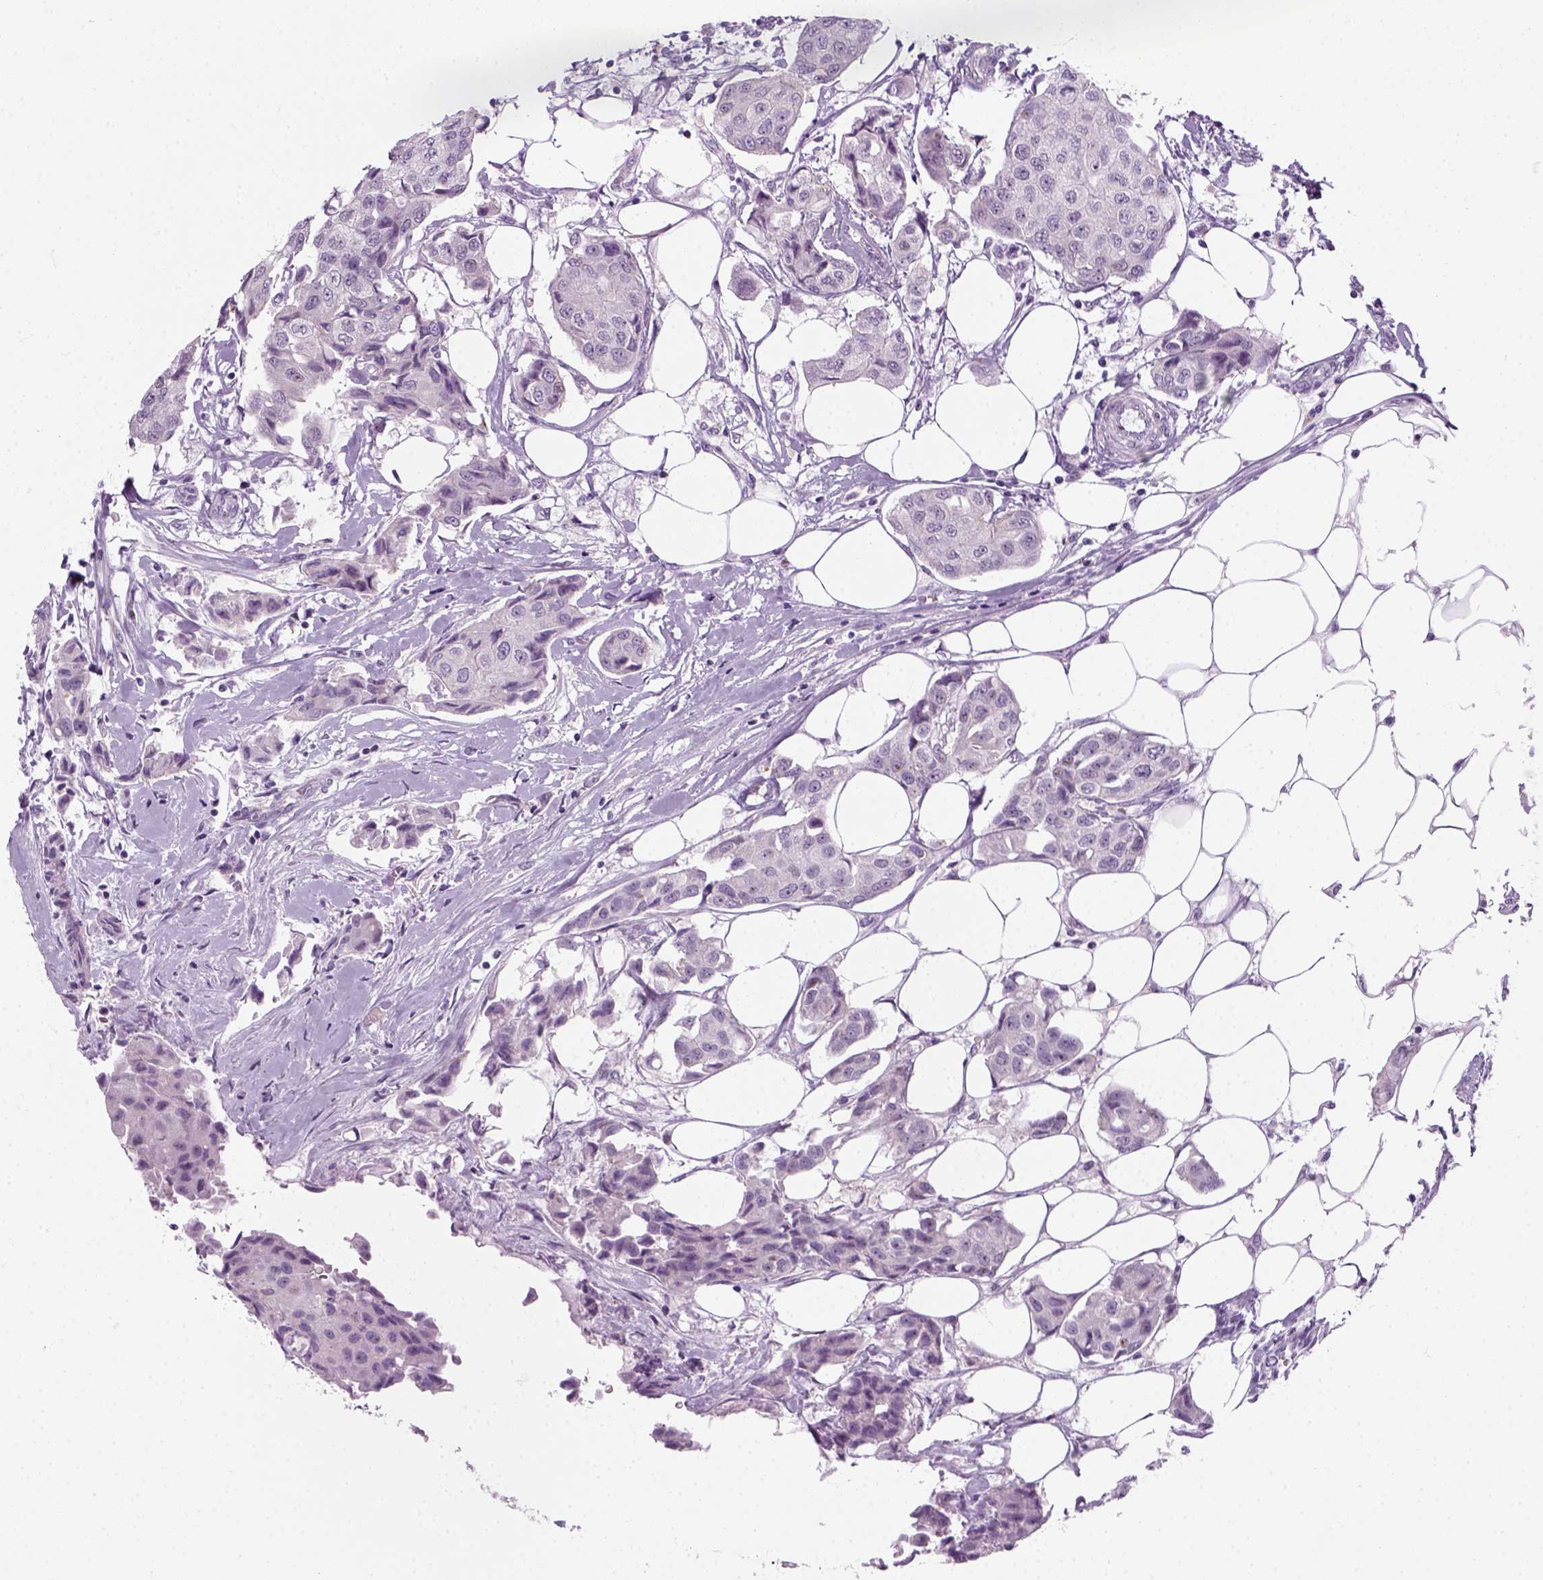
{"staining": {"intensity": "negative", "quantity": "none", "location": "none"}, "tissue": "breast cancer", "cell_type": "Tumor cells", "image_type": "cancer", "snomed": [{"axis": "morphology", "description": "Duct carcinoma"}, {"axis": "topography", "description": "Breast"}, {"axis": "topography", "description": "Lymph node"}], "caption": "This is an immunohistochemistry micrograph of breast invasive ductal carcinoma. There is no staining in tumor cells.", "gene": "IL4", "patient": {"sex": "female", "age": 80}}